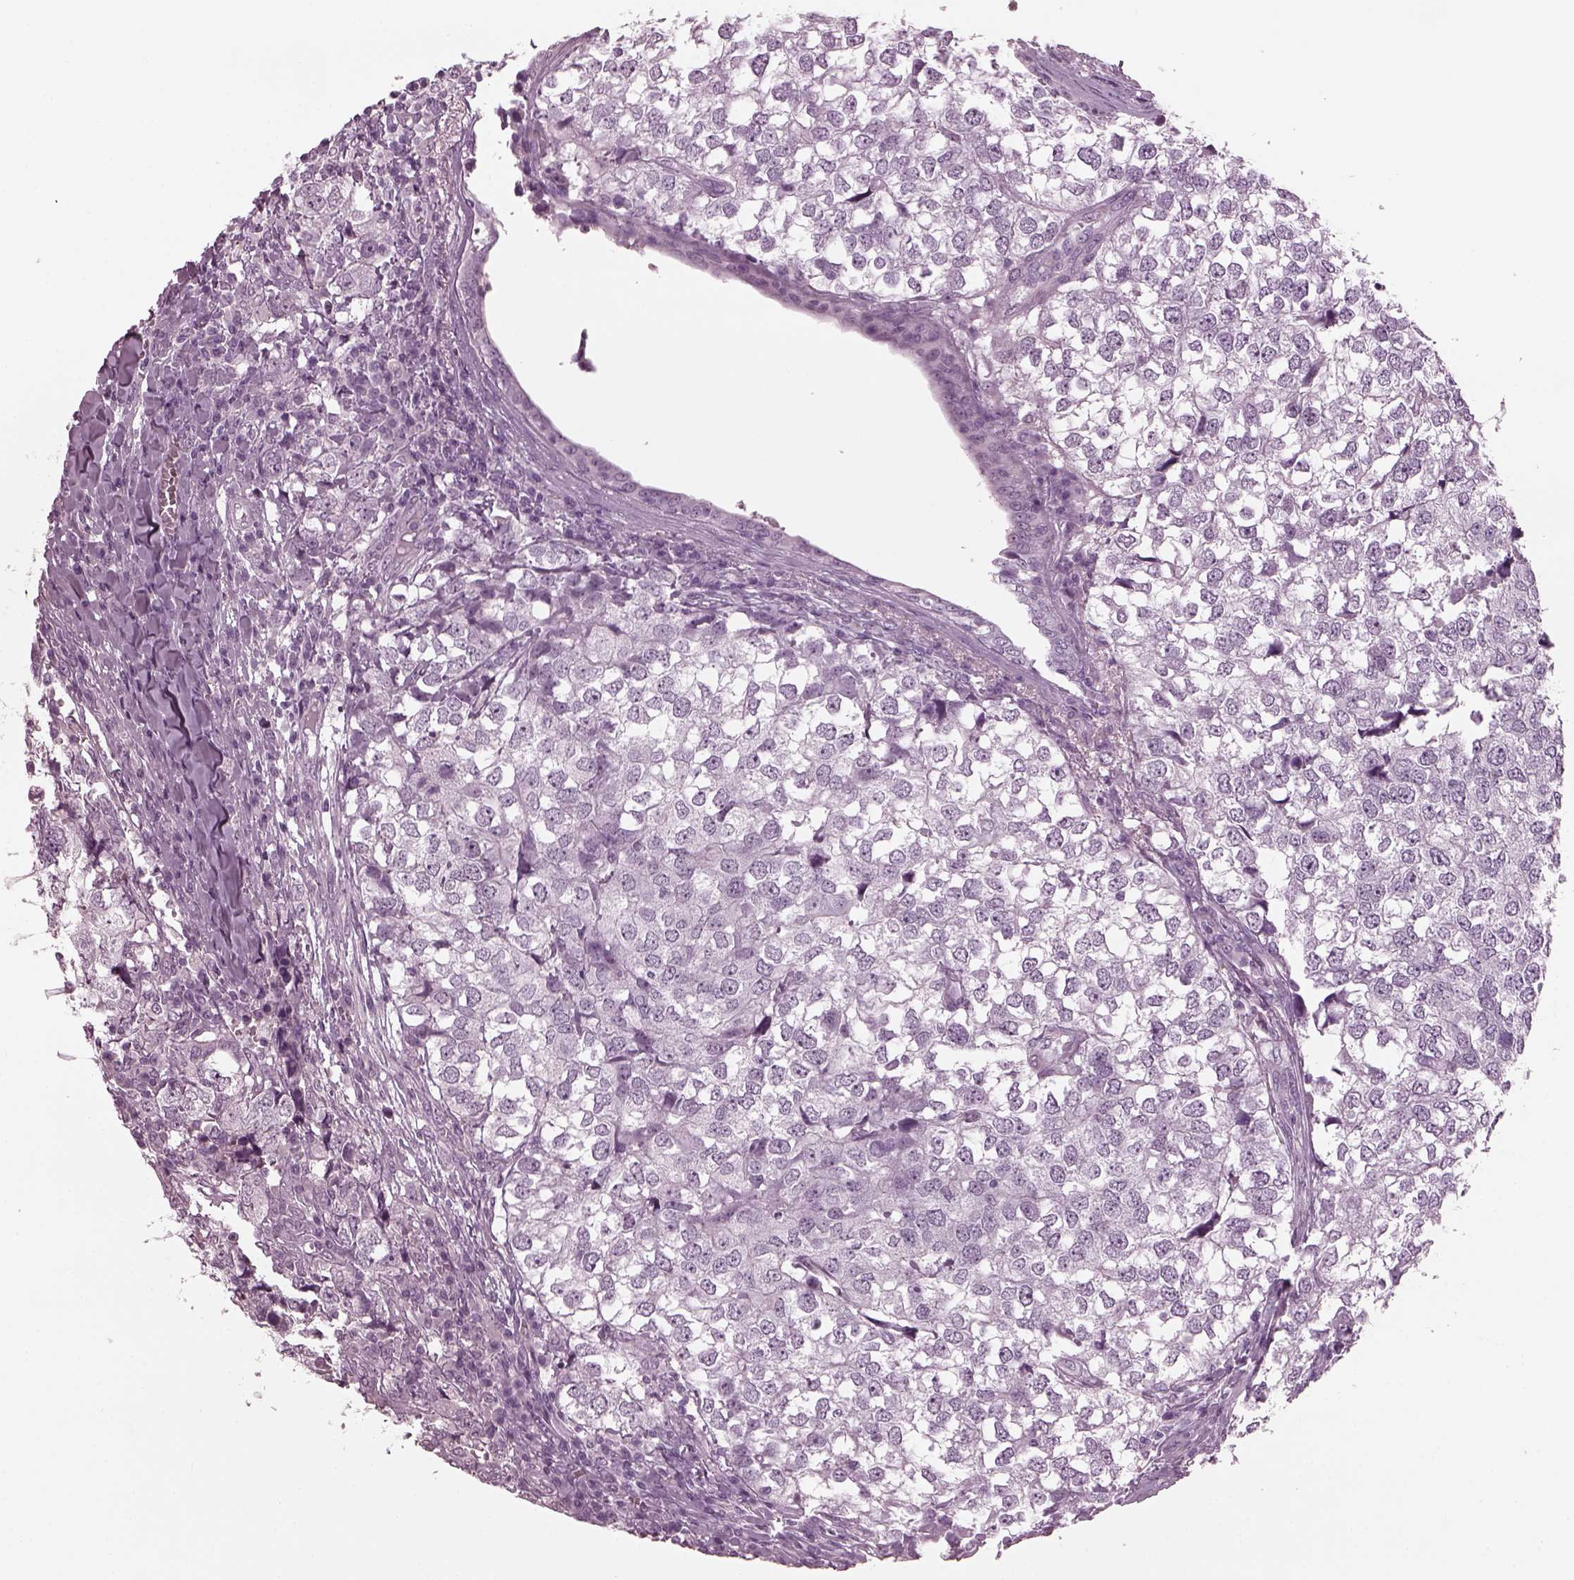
{"staining": {"intensity": "negative", "quantity": "none", "location": "none"}, "tissue": "breast cancer", "cell_type": "Tumor cells", "image_type": "cancer", "snomed": [{"axis": "morphology", "description": "Duct carcinoma"}, {"axis": "topography", "description": "Breast"}], "caption": "An IHC image of breast cancer (invasive ductal carcinoma) is shown. There is no staining in tumor cells of breast cancer (invasive ductal carcinoma).", "gene": "TPPP2", "patient": {"sex": "female", "age": 30}}